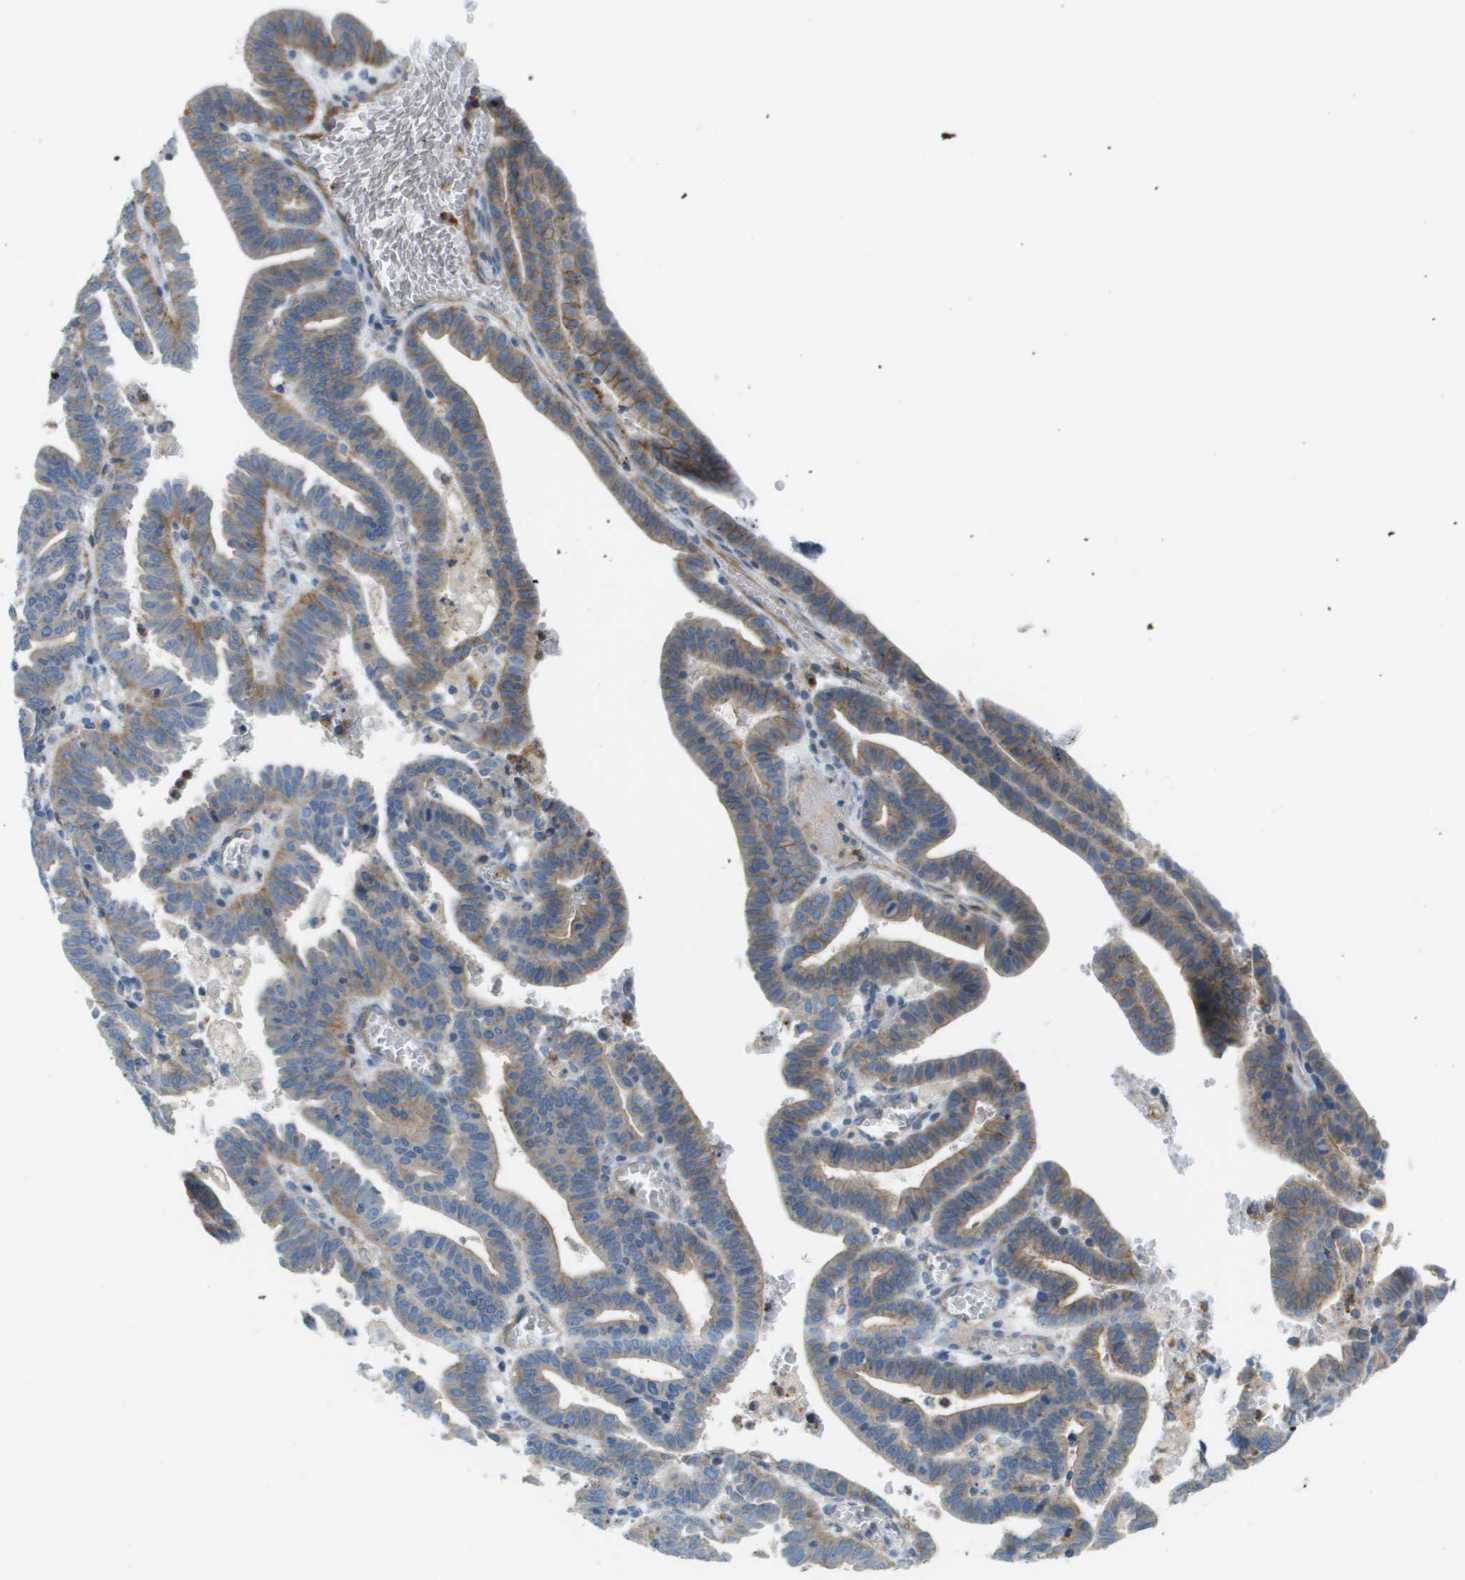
{"staining": {"intensity": "weak", "quantity": "25%-75%", "location": "cytoplasmic/membranous"}, "tissue": "endometrial cancer", "cell_type": "Tumor cells", "image_type": "cancer", "snomed": [{"axis": "morphology", "description": "Adenocarcinoma, NOS"}, {"axis": "topography", "description": "Uterus"}], "caption": "Protein expression analysis of endometrial cancer displays weak cytoplasmic/membranous positivity in approximately 25%-75% of tumor cells.", "gene": "MYH11", "patient": {"sex": "female", "age": 83}}